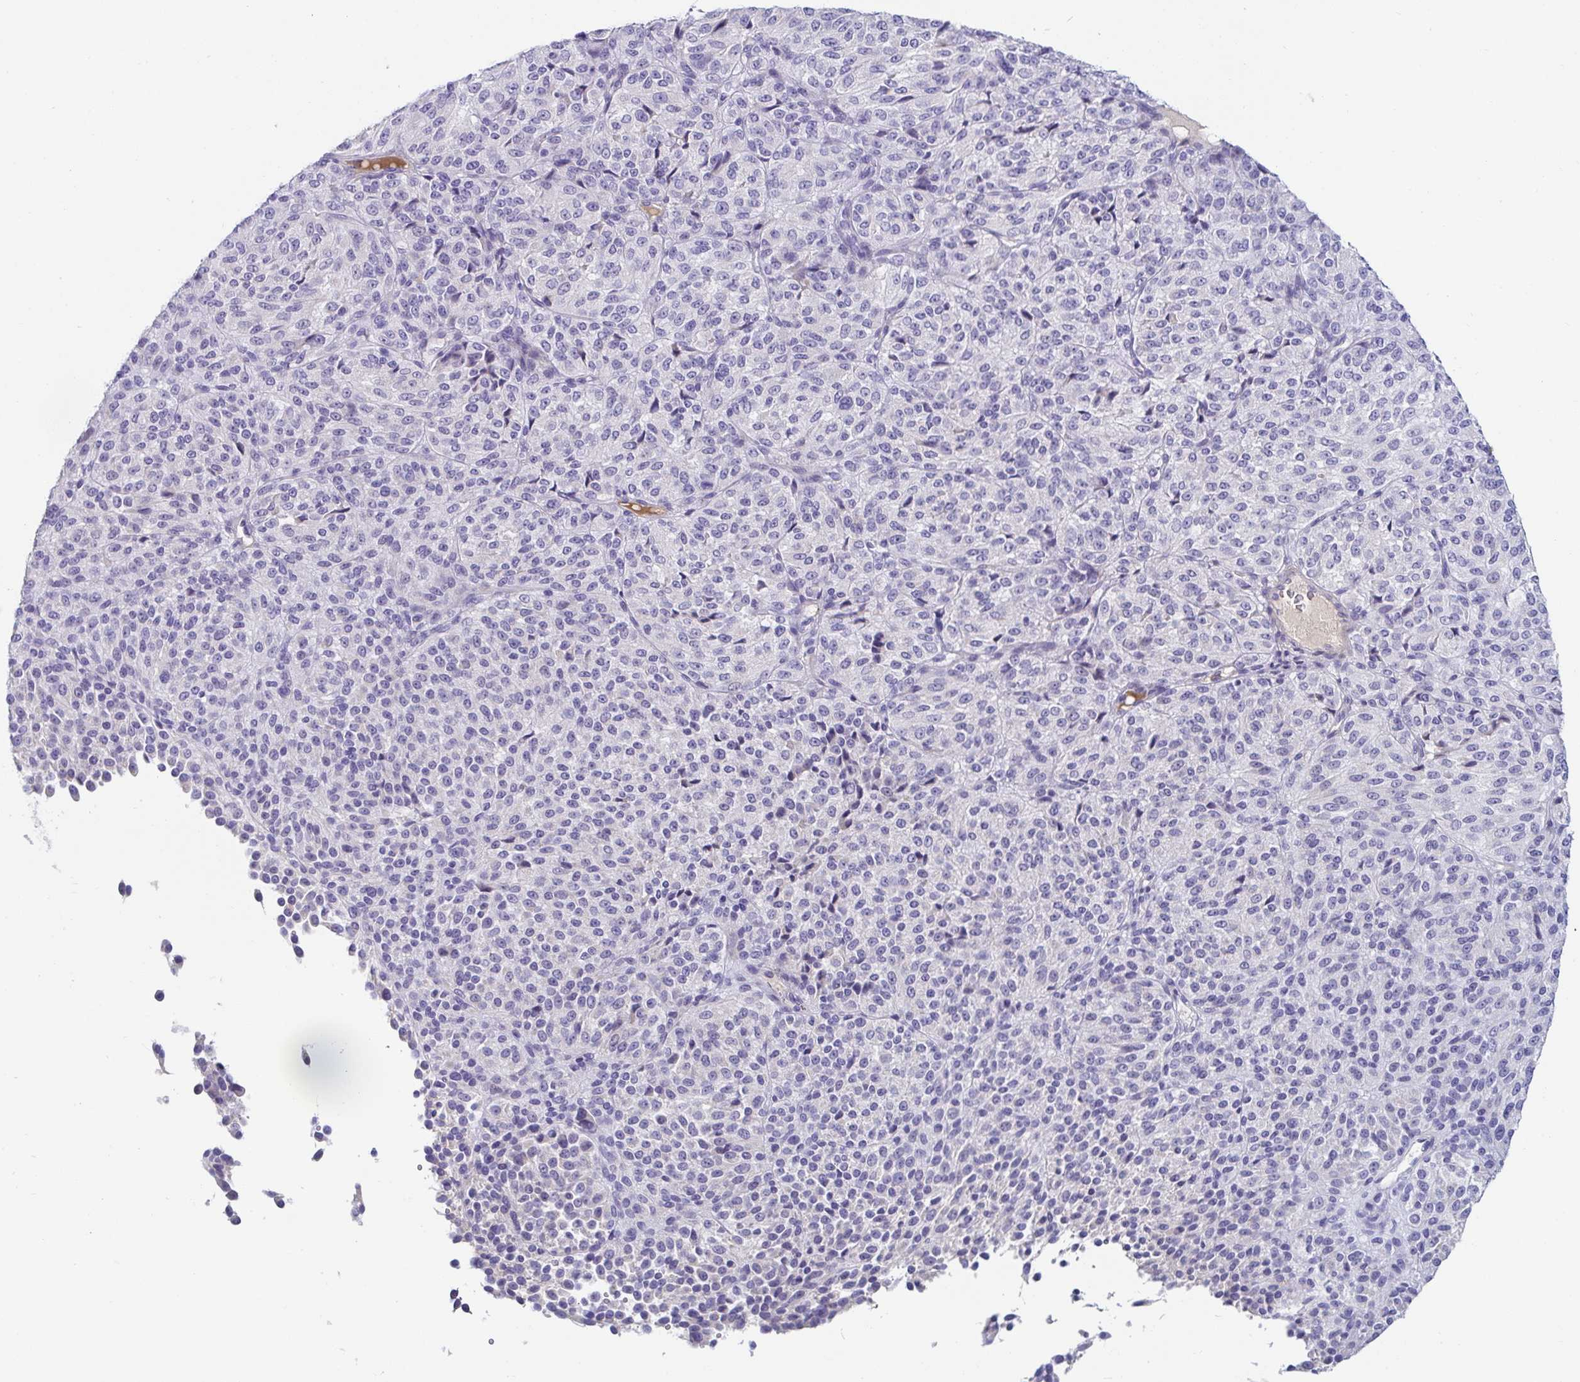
{"staining": {"intensity": "negative", "quantity": "none", "location": "none"}, "tissue": "melanoma", "cell_type": "Tumor cells", "image_type": "cancer", "snomed": [{"axis": "morphology", "description": "Malignant melanoma, Metastatic site"}, {"axis": "topography", "description": "Brain"}], "caption": "High magnification brightfield microscopy of malignant melanoma (metastatic site) stained with DAB (brown) and counterstained with hematoxylin (blue): tumor cells show no significant expression.", "gene": "C4orf17", "patient": {"sex": "female", "age": 56}}